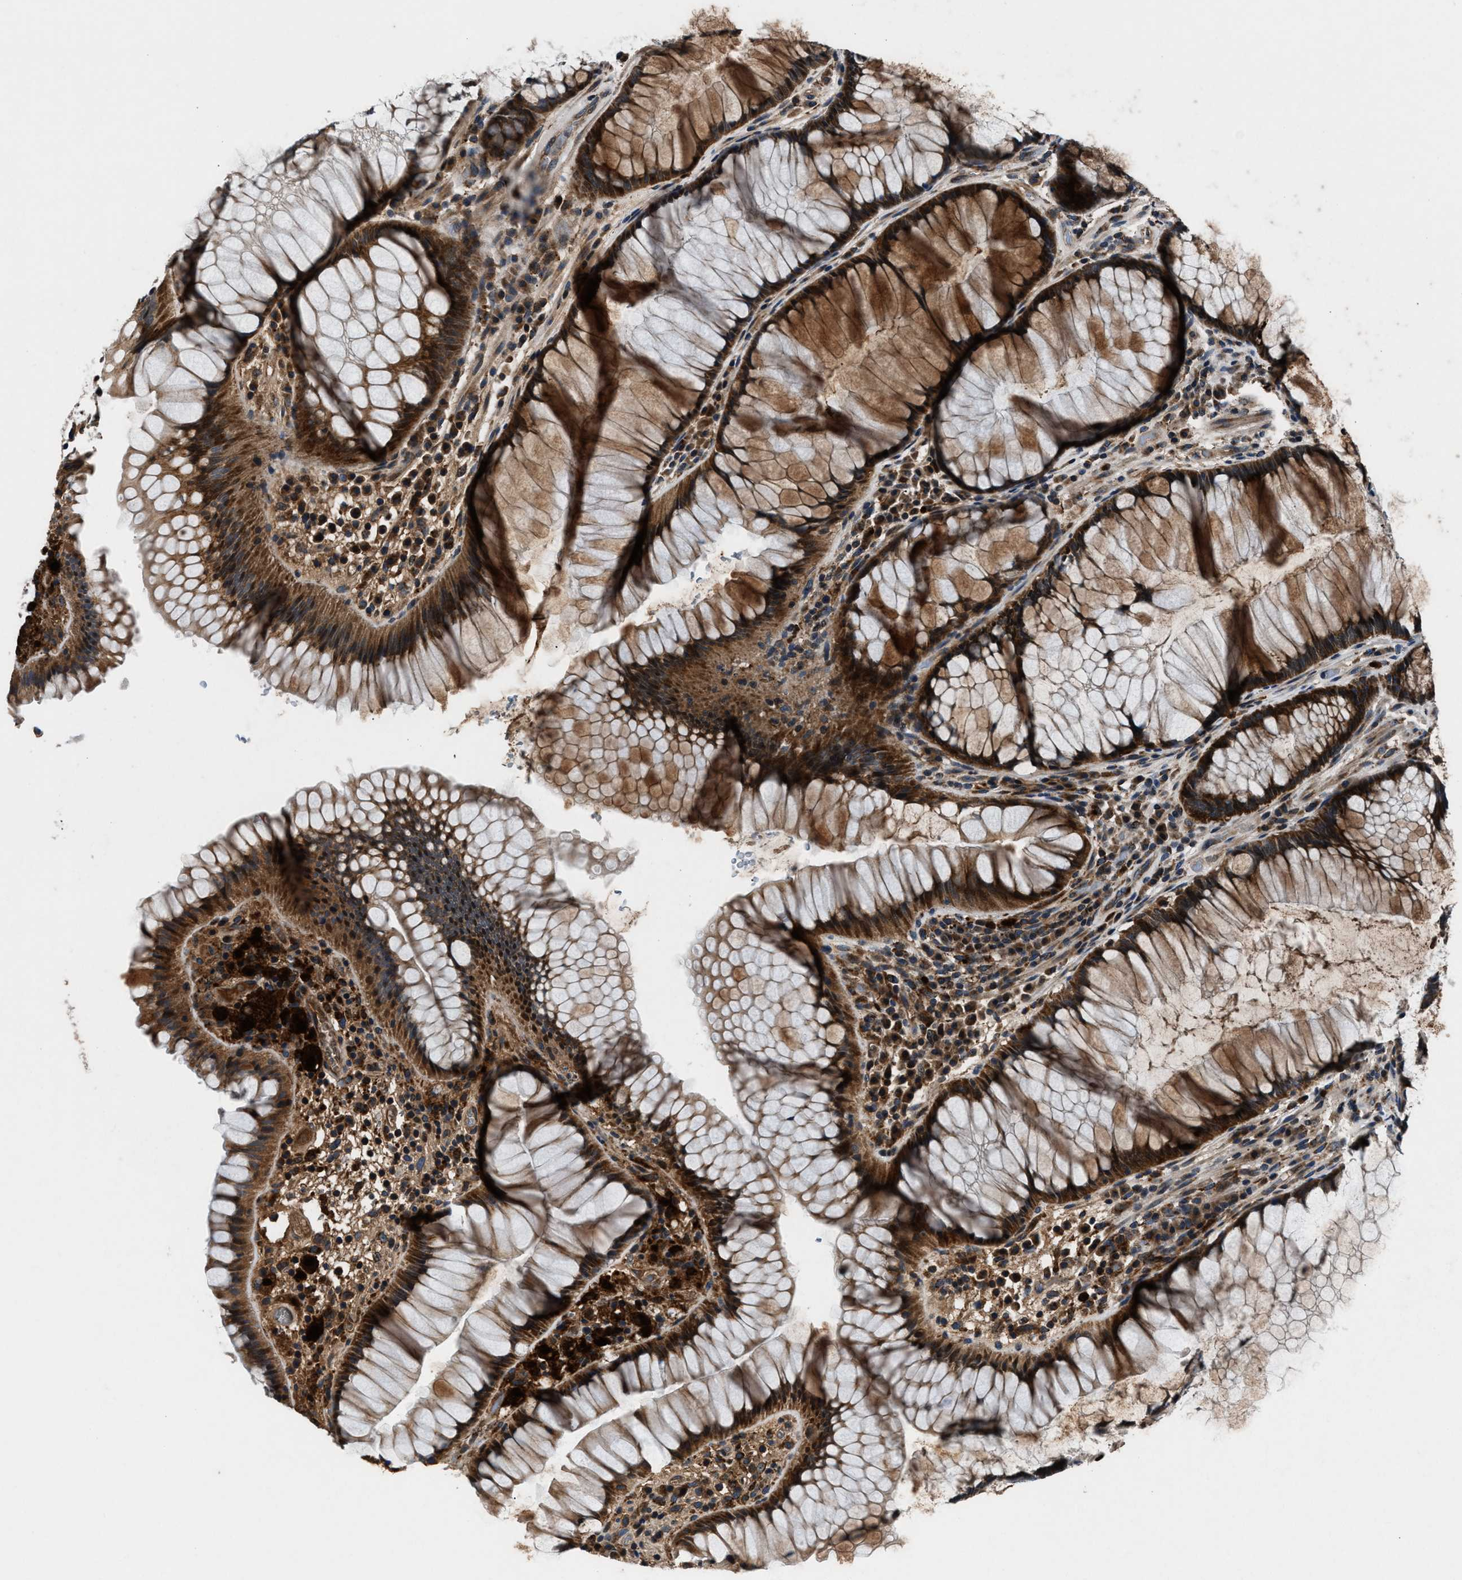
{"staining": {"intensity": "strong", "quantity": ">75%", "location": "cytoplasmic/membranous"}, "tissue": "rectum", "cell_type": "Glandular cells", "image_type": "normal", "snomed": [{"axis": "morphology", "description": "Normal tissue, NOS"}, {"axis": "topography", "description": "Rectum"}], "caption": "Protein expression analysis of unremarkable human rectum reveals strong cytoplasmic/membranous staining in approximately >75% of glandular cells. The protein of interest is stained brown, and the nuclei are stained in blue (DAB (3,3'-diaminobenzidine) IHC with brightfield microscopy, high magnification).", "gene": "FAM221A", "patient": {"sex": "male", "age": 51}}